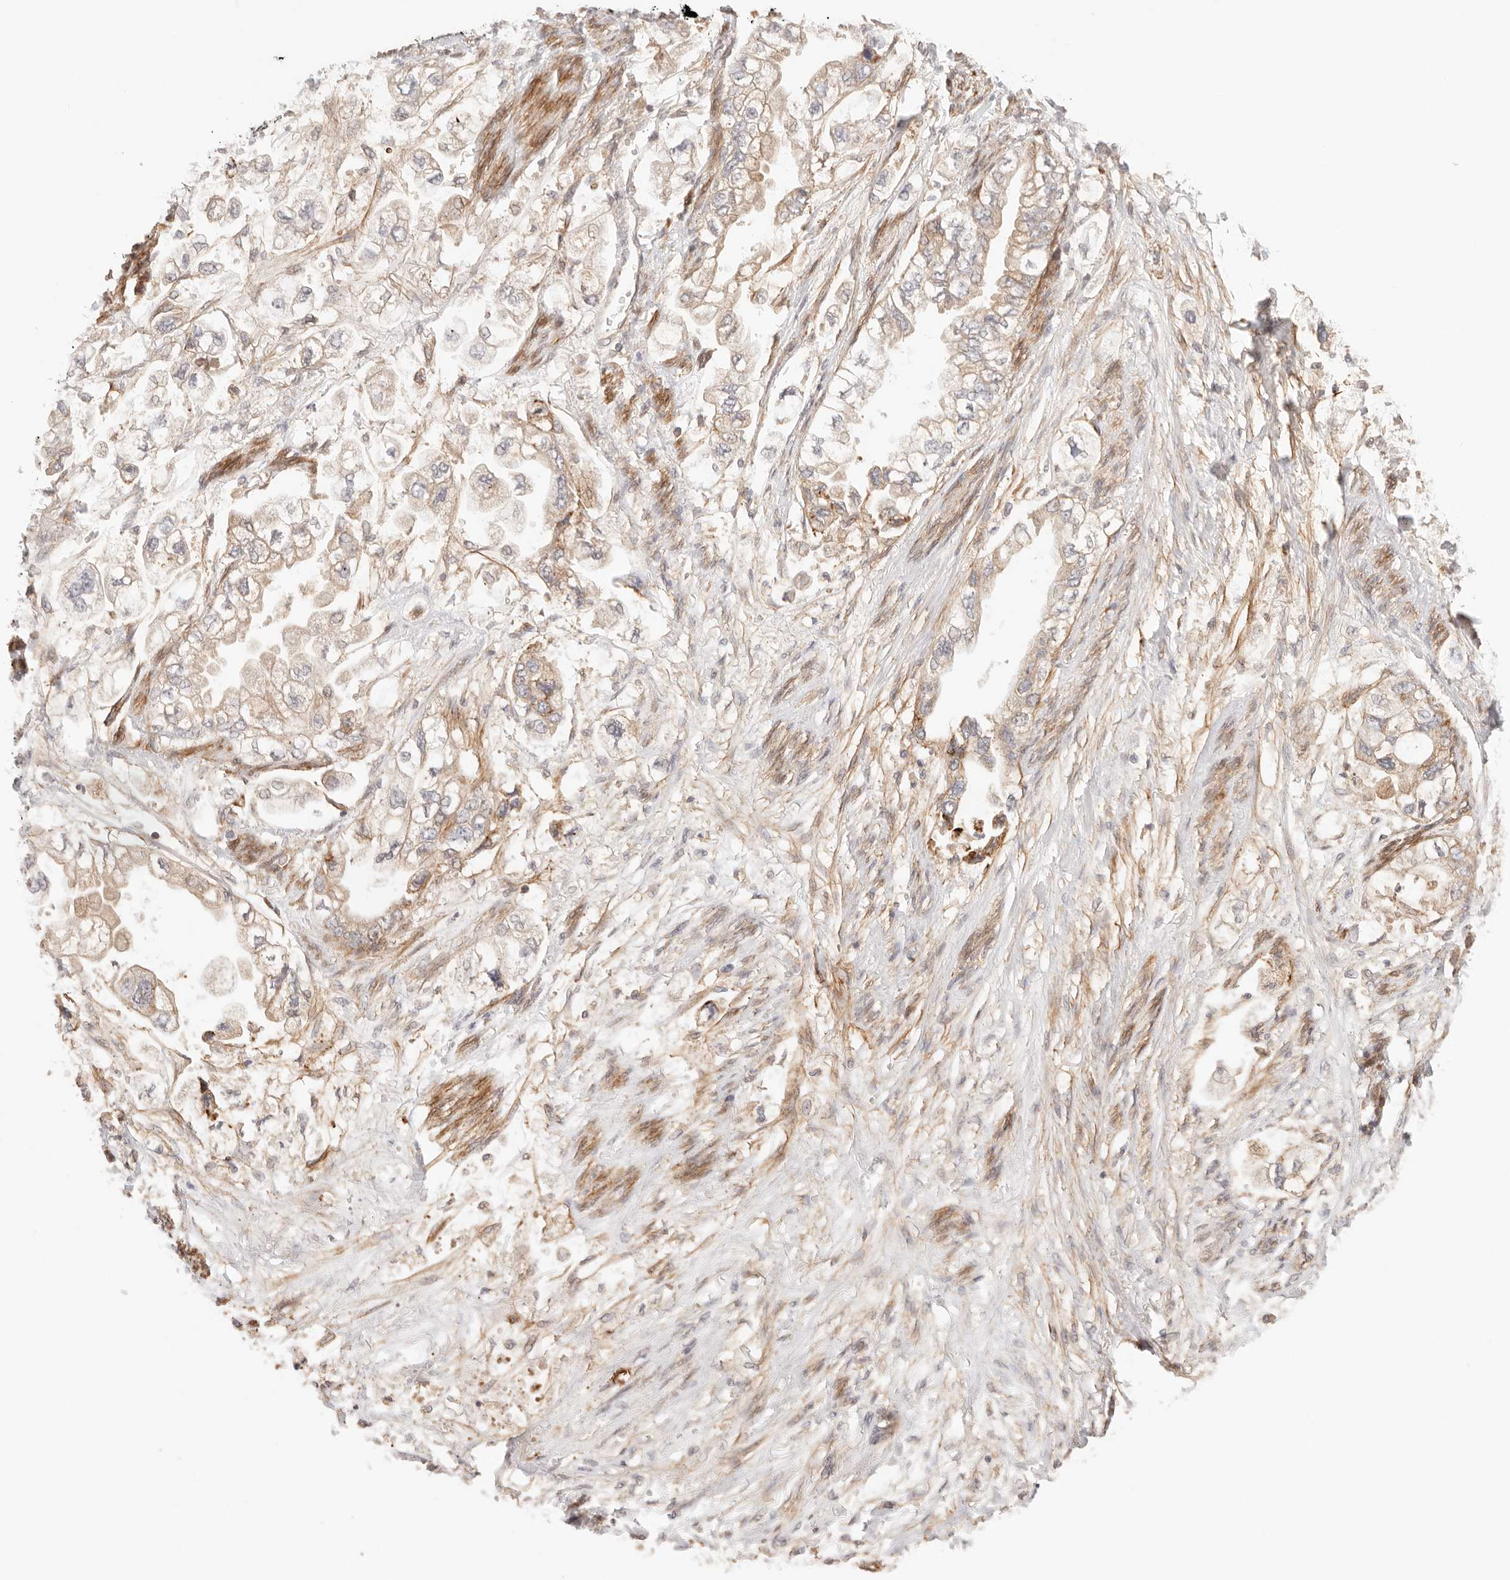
{"staining": {"intensity": "moderate", "quantity": ">75%", "location": "cytoplasmic/membranous"}, "tissue": "stomach cancer", "cell_type": "Tumor cells", "image_type": "cancer", "snomed": [{"axis": "morphology", "description": "Adenocarcinoma, NOS"}, {"axis": "topography", "description": "Stomach"}], "caption": "High-power microscopy captured an immunohistochemistry photomicrograph of stomach cancer (adenocarcinoma), revealing moderate cytoplasmic/membranous expression in approximately >75% of tumor cells.", "gene": "IL1R2", "patient": {"sex": "male", "age": 62}}